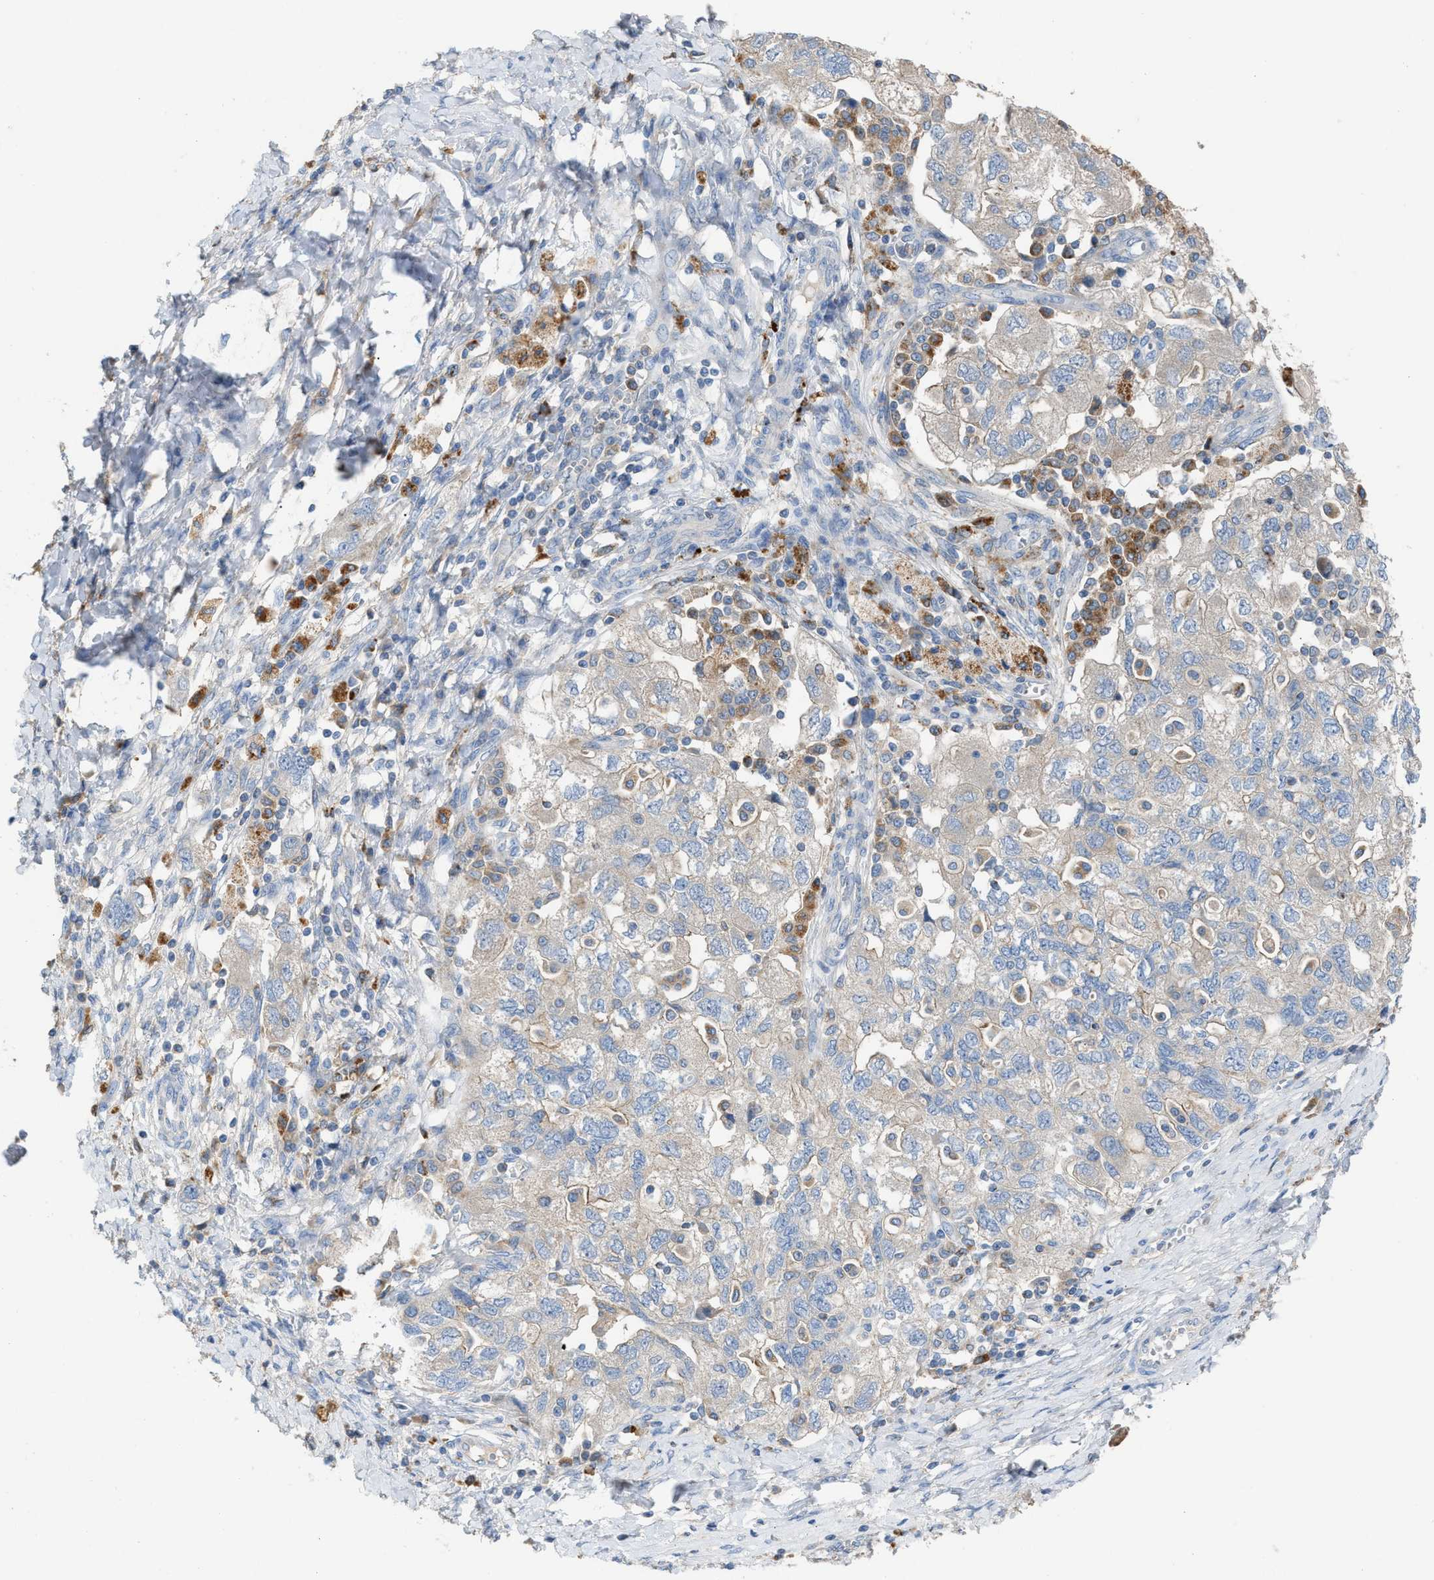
{"staining": {"intensity": "negative", "quantity": "none", "location": "none"}, "tissue": "ovarian cancer", "cell_type": "Tumor cells", "image_type": "cancer", "snomed": [{"axis": "morphology", "description": "Carcinoma, NOS"}, {"axis": "morphology", "description": "Cystadenocarcinoma, serous, NOS"}, {"axis": "topography", "description": "Ovary"}], "caption": "Immunohistochemistry histopathology image of neoplastic tissue: human ovarian cancer stained with DAB demonstrates no significant protein staining in tumor cells. (DAB immunohistochemistry (IHC) visualized using brightfield microscopy, high magnification).", "gene": "AOAH", "patient": {"sex": "female", "age": 69}}